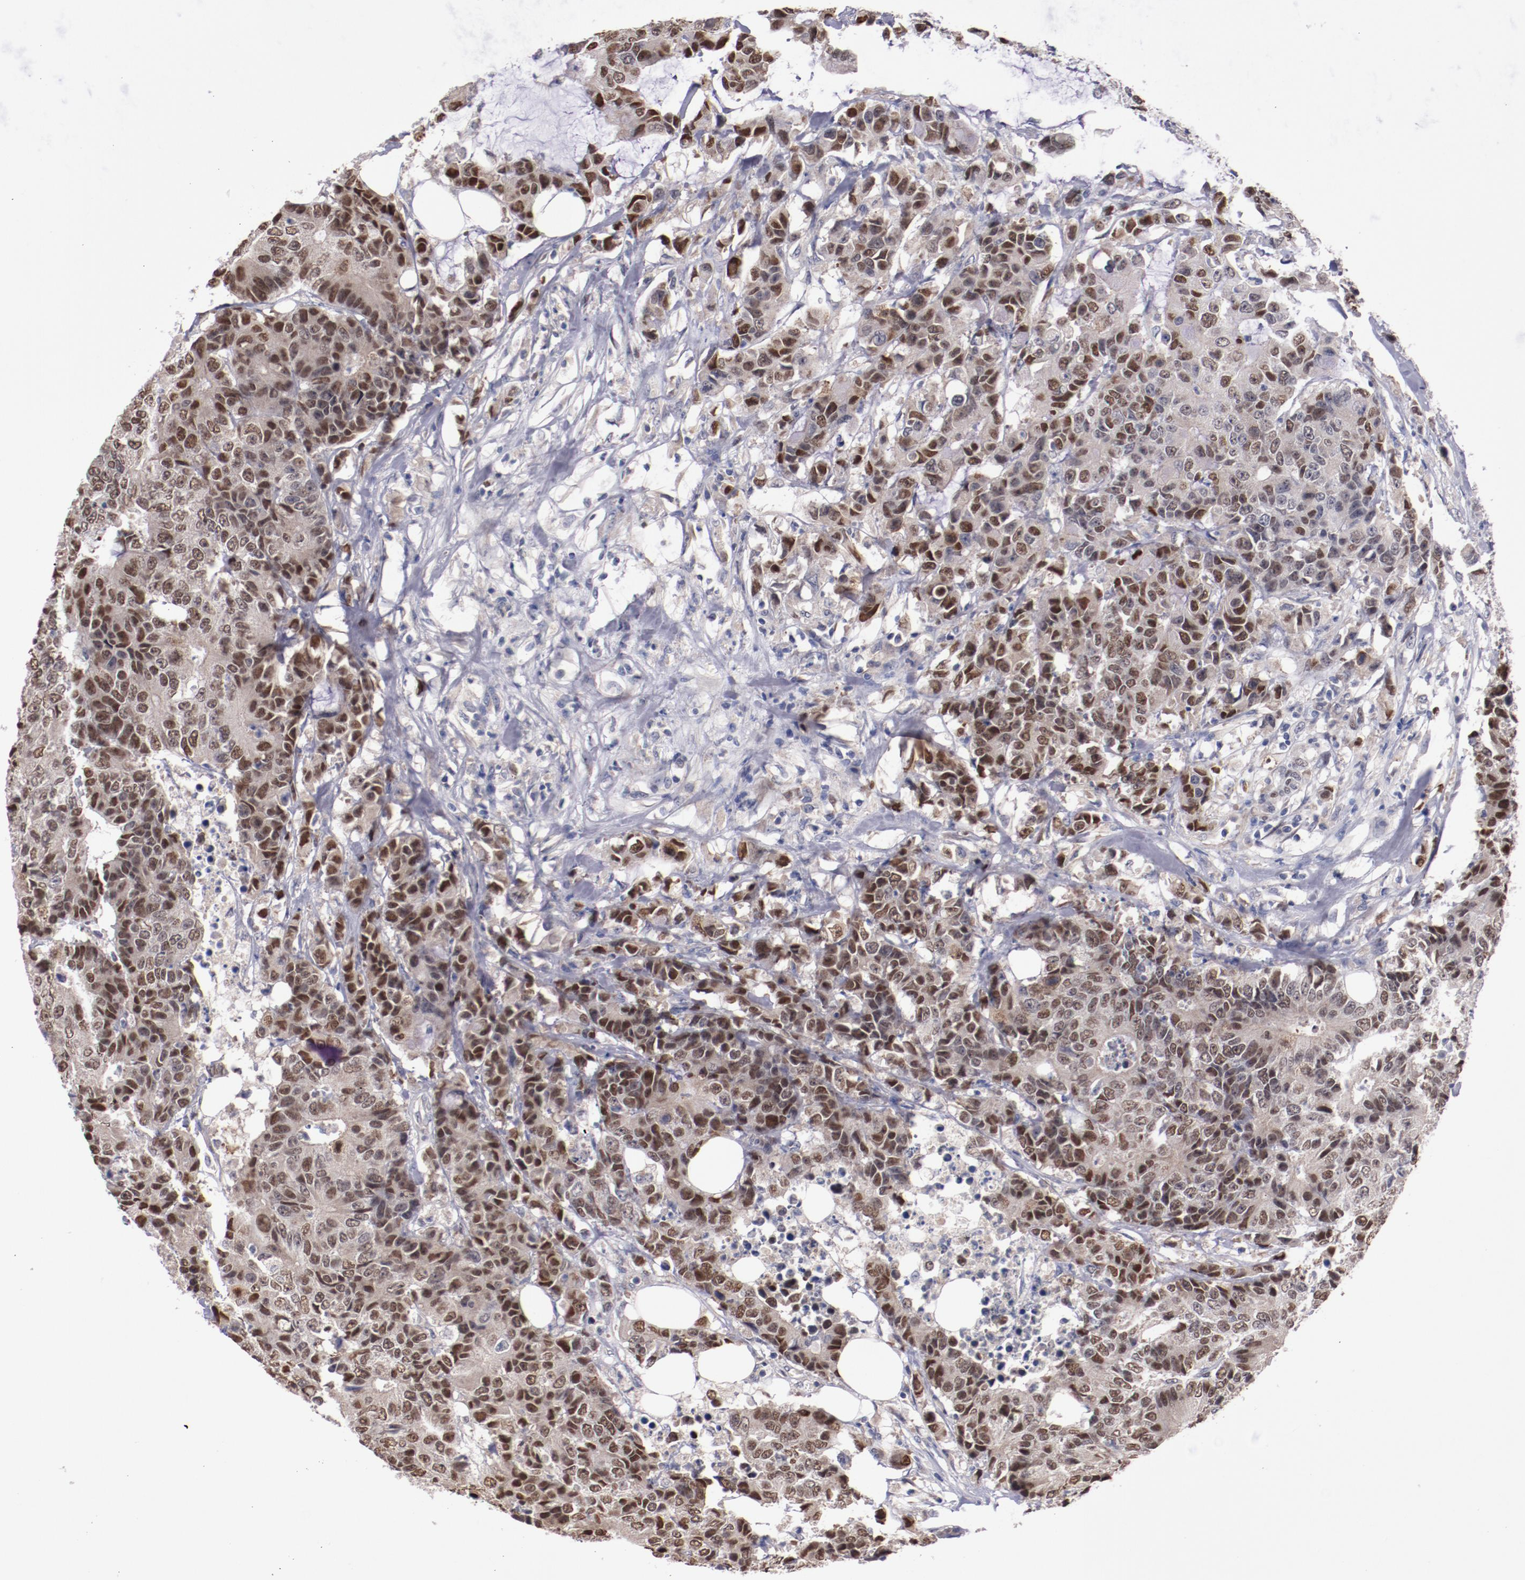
{"staining": {"intensity": "moderate", "quantity": "25%-75%", "location": "cytoplasmic/membranous,nuclear"}, "tissue": "colorectal cancer", "cell_type": "Tumor cells", "image_type": "cancer", "snomed": [{"axis": "morphology", "description": "Adenocarcinoma, NOS"}, {"axis": "topography", "description": "Colon"}], "caption": "Immunohistochemistry (DAB (3,3'-diaminobenzidine)) staining of adenocarcinoma (colorectal) demonstrates moderate cytoplasmic/membranous and nuclear protein staining in about 25%-75% of tumor cells. (Brightfield microscopy of DAB IHC at high magnification).", "gene": "FAM81A", "patient": {"sex": "female", "age": 86}}